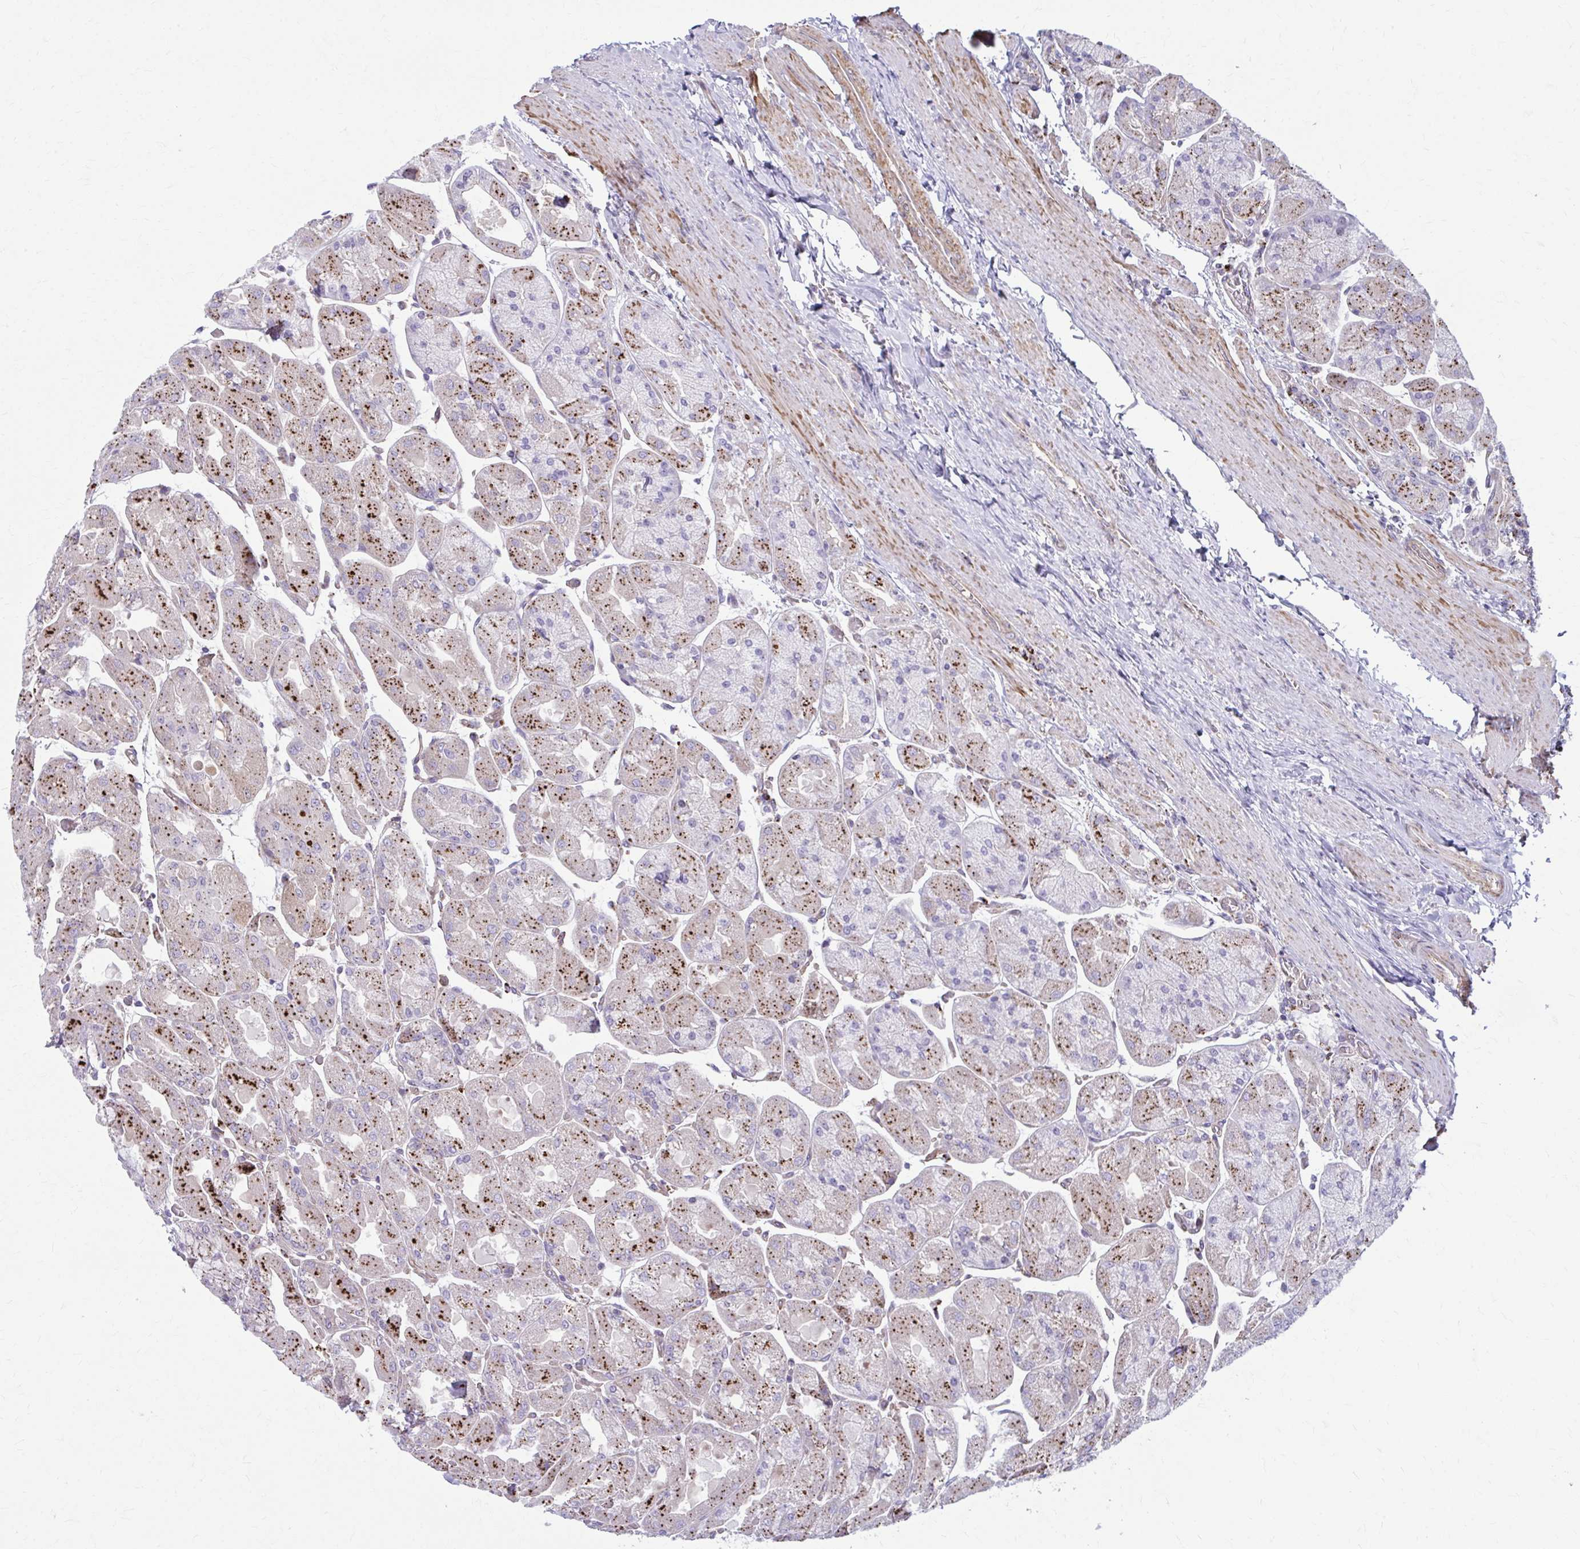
{"staining": {"intensity": "moderate", "quantity": "25%-75%", "location": "cytoplasmic/membranous,nuclear"}, "tissue": "stomach", "cell_type": "Glandular cells", "image_type": "normal", "snomed": [{"axis": "morphology", "description": "Normal tissue, NOS"}, {"axis": "topography", "description": "Stomach"}], "caption": "IHC (DAB (3,3'-diaminobenzidine)) staining of unremarkable stomach shows moderate cytoplasmic/membranous,nuclear protein expression in approximately 25%-75% of glandular cells. Using DAB (brown) and hematoxylin (blue) stains, captured at high magnification using brightfield microscopy.", "gene": "LRRC4B", "patient": {"sex": "female", "age": 61}}